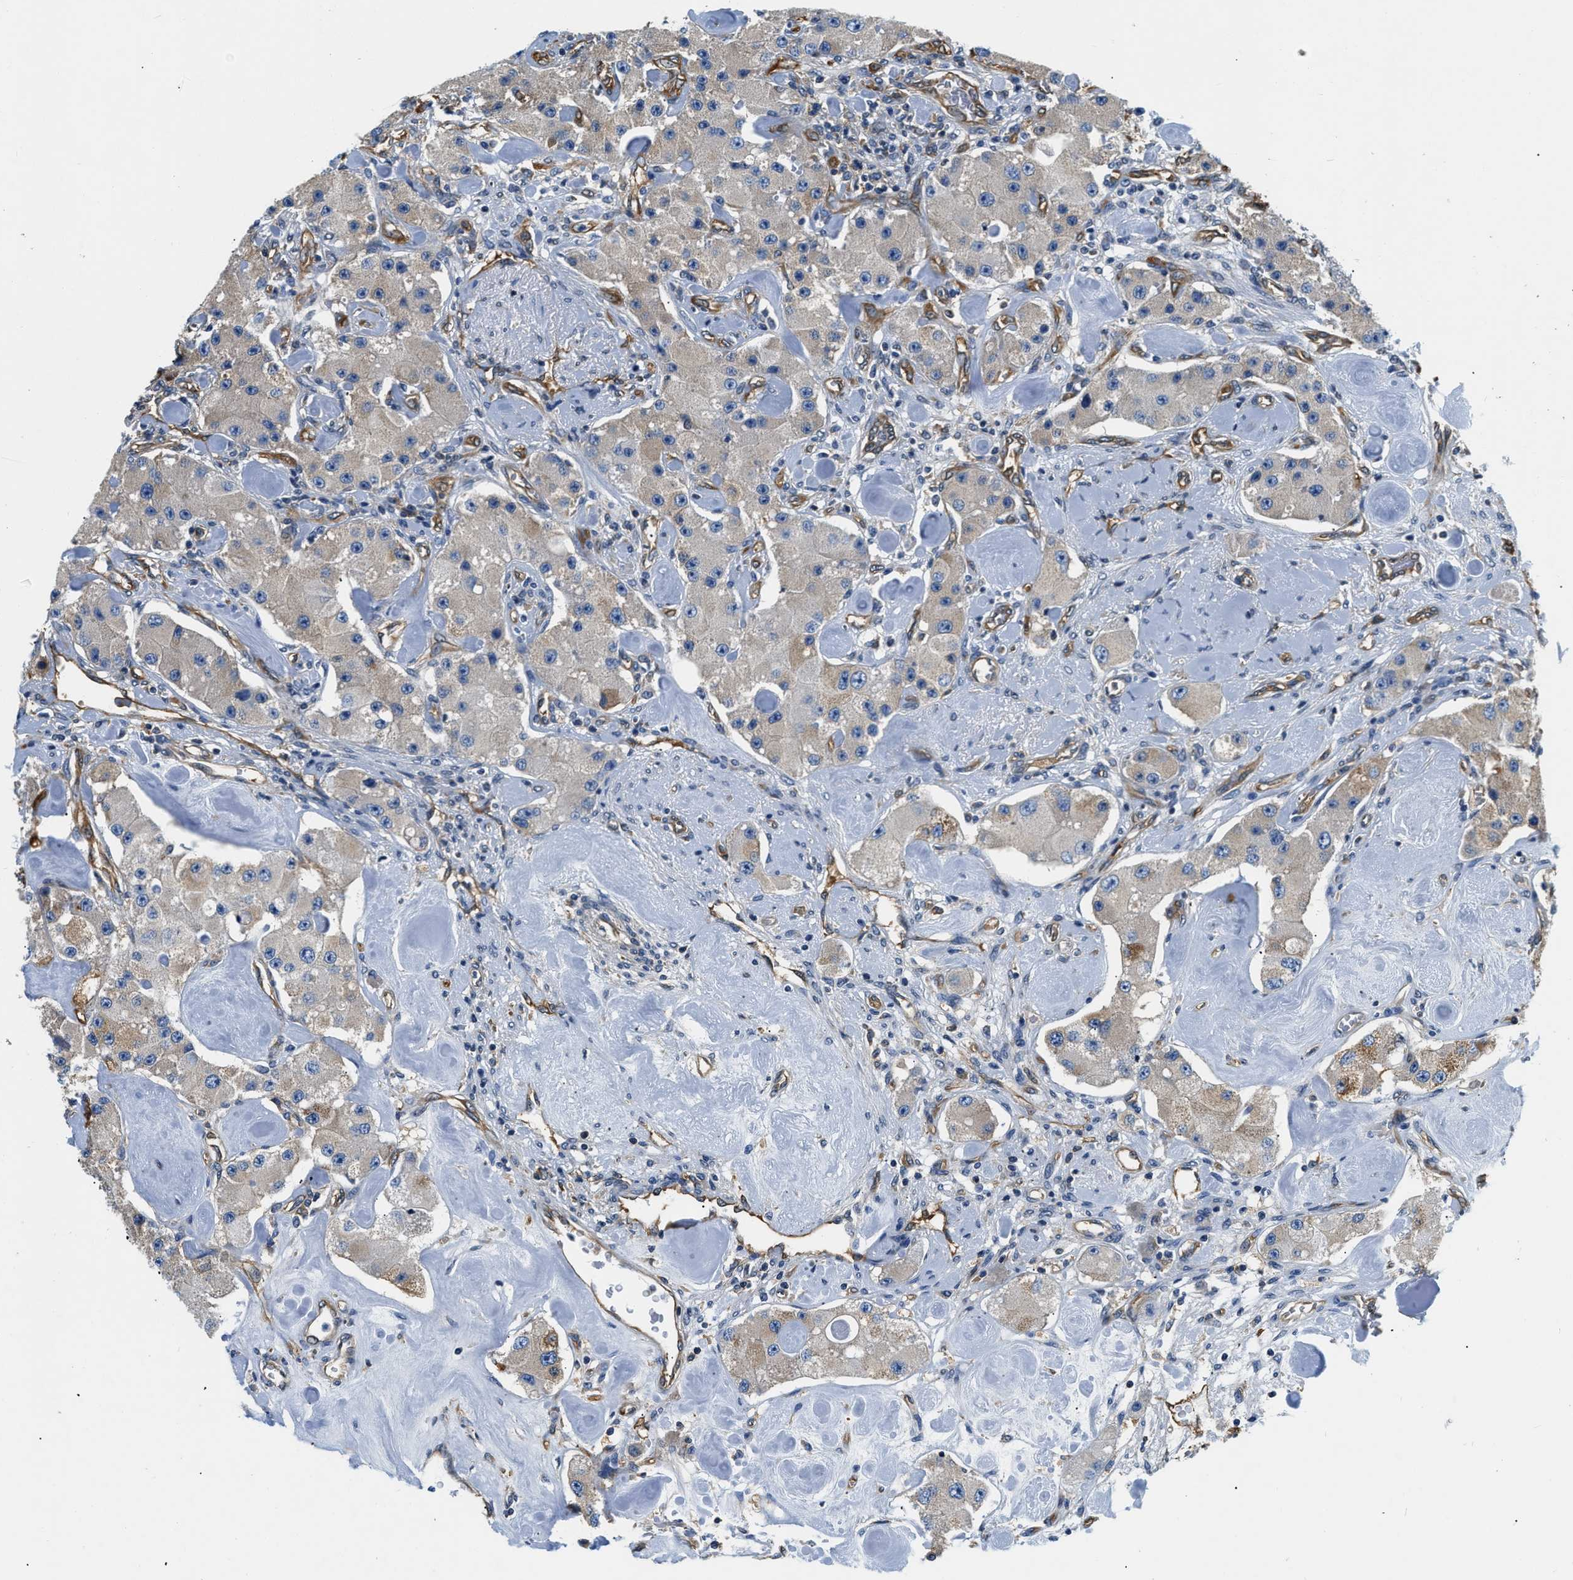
{"staining": {"intensity": "weak", "quantity": ">75%", "location": "cytoplasmic/membranous"}, "tissue": "carcinoid", "cell_type": "Tumor cells", "image_type": "cancer", "snomed": [{"axis": "morphology", "description": "Carcinoid, malignant, NOS"}, {"axis": "topography", "description": "Pancreas"}], "caption": "Human carcinoid (malignant) stained with a protein marker reveals weak staining in tumor cells.", "gene": "PPP2R1B", "patient": {"sex": "male", "age": 41}}